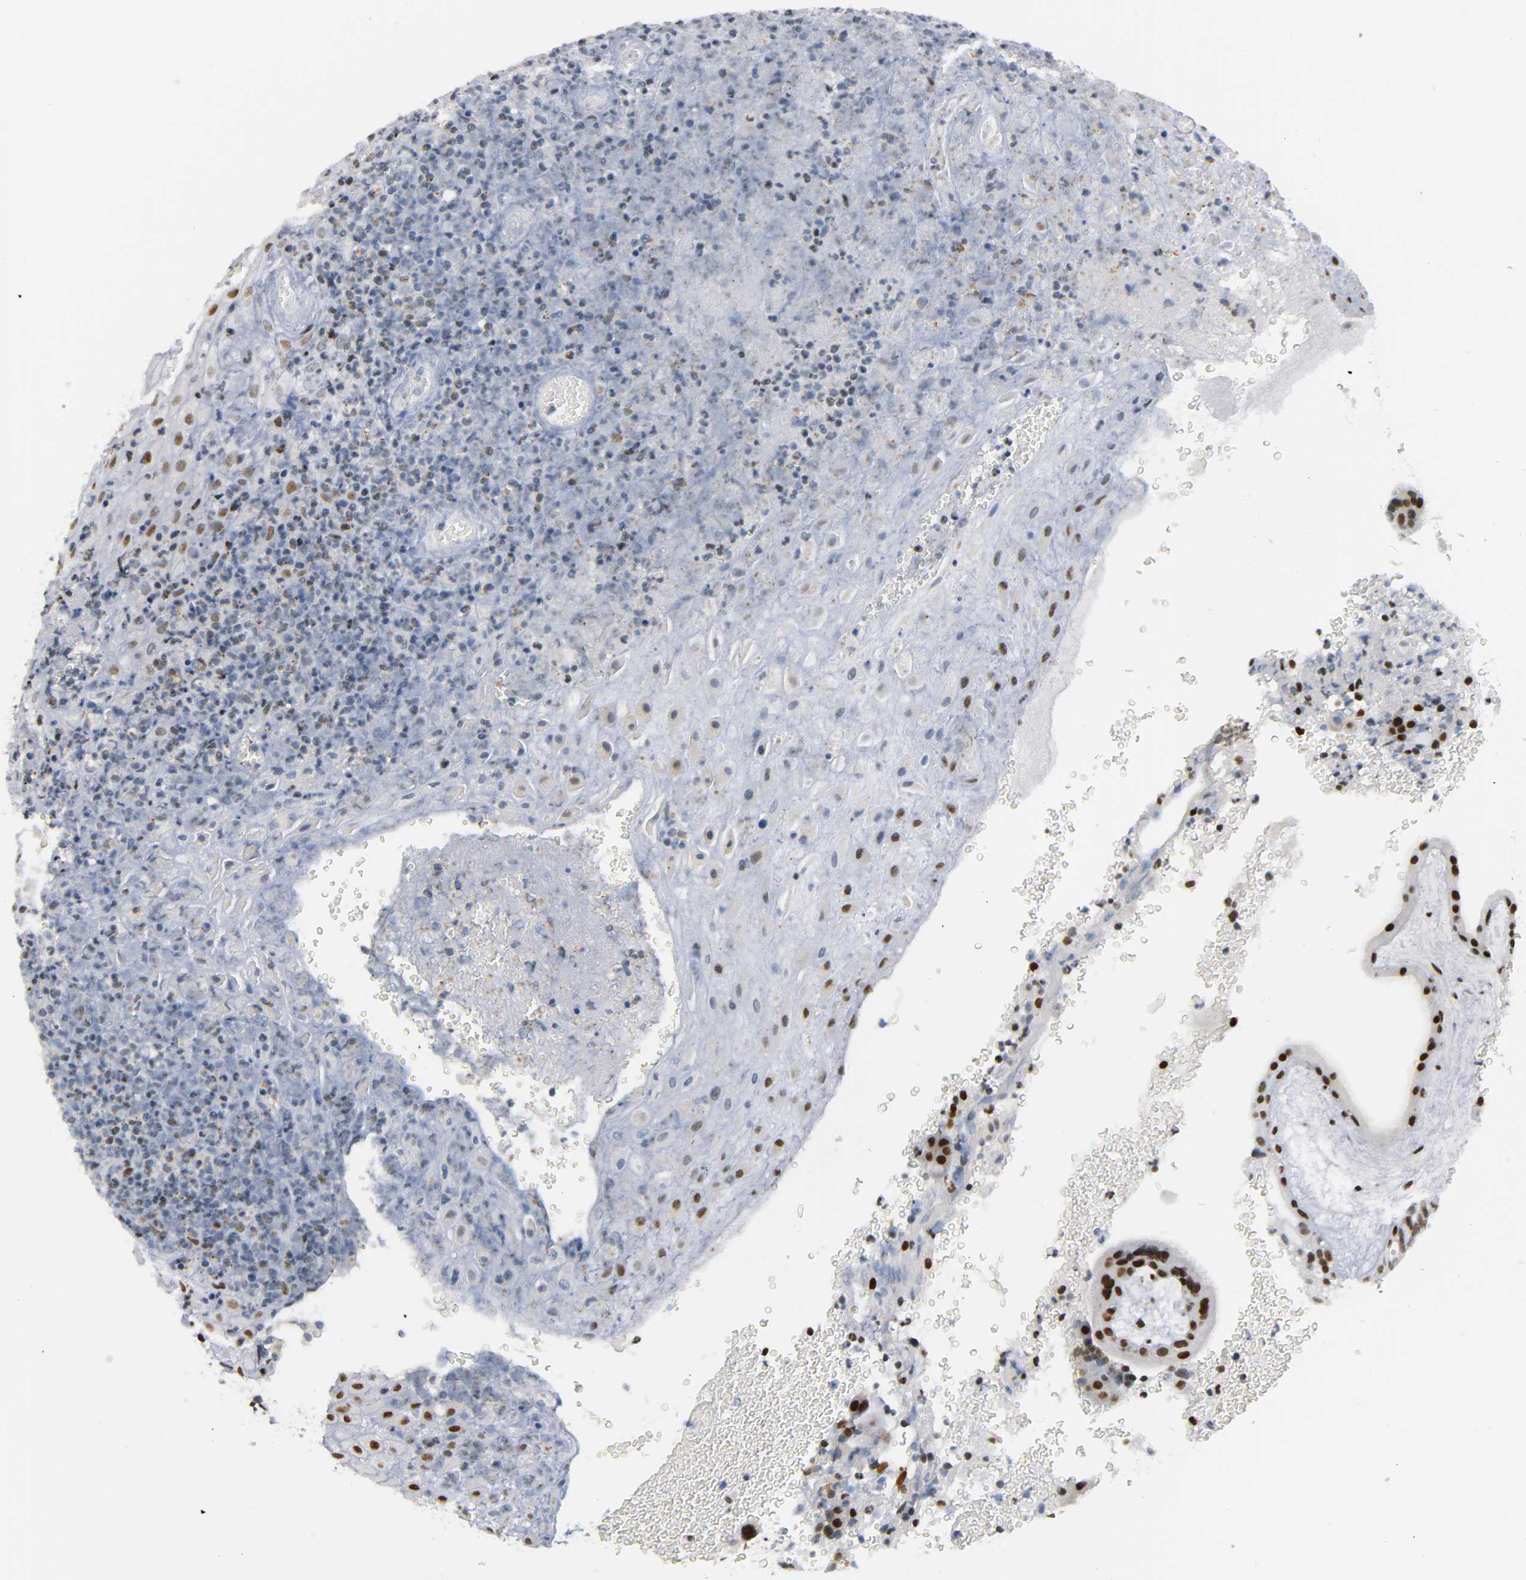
{"staining": {"intensity": "strong", "quantity": ">75%", "location": "nuclear"}, "tissue": "placenta", "cell_type": "Decidual cells", "image_type": "normal", "snomed": [{"axis": "morphology", "description": "Normal tissue, NOS"}, {"axis": "topography", "description": "Placenta"}], "caption": "Protein staining of unremarkable placenta demonstrates strong nuclear expression in about >75% of decidual cells.", "gene": "CREBBP", "patient": {"sex": "female", "age": 19}}